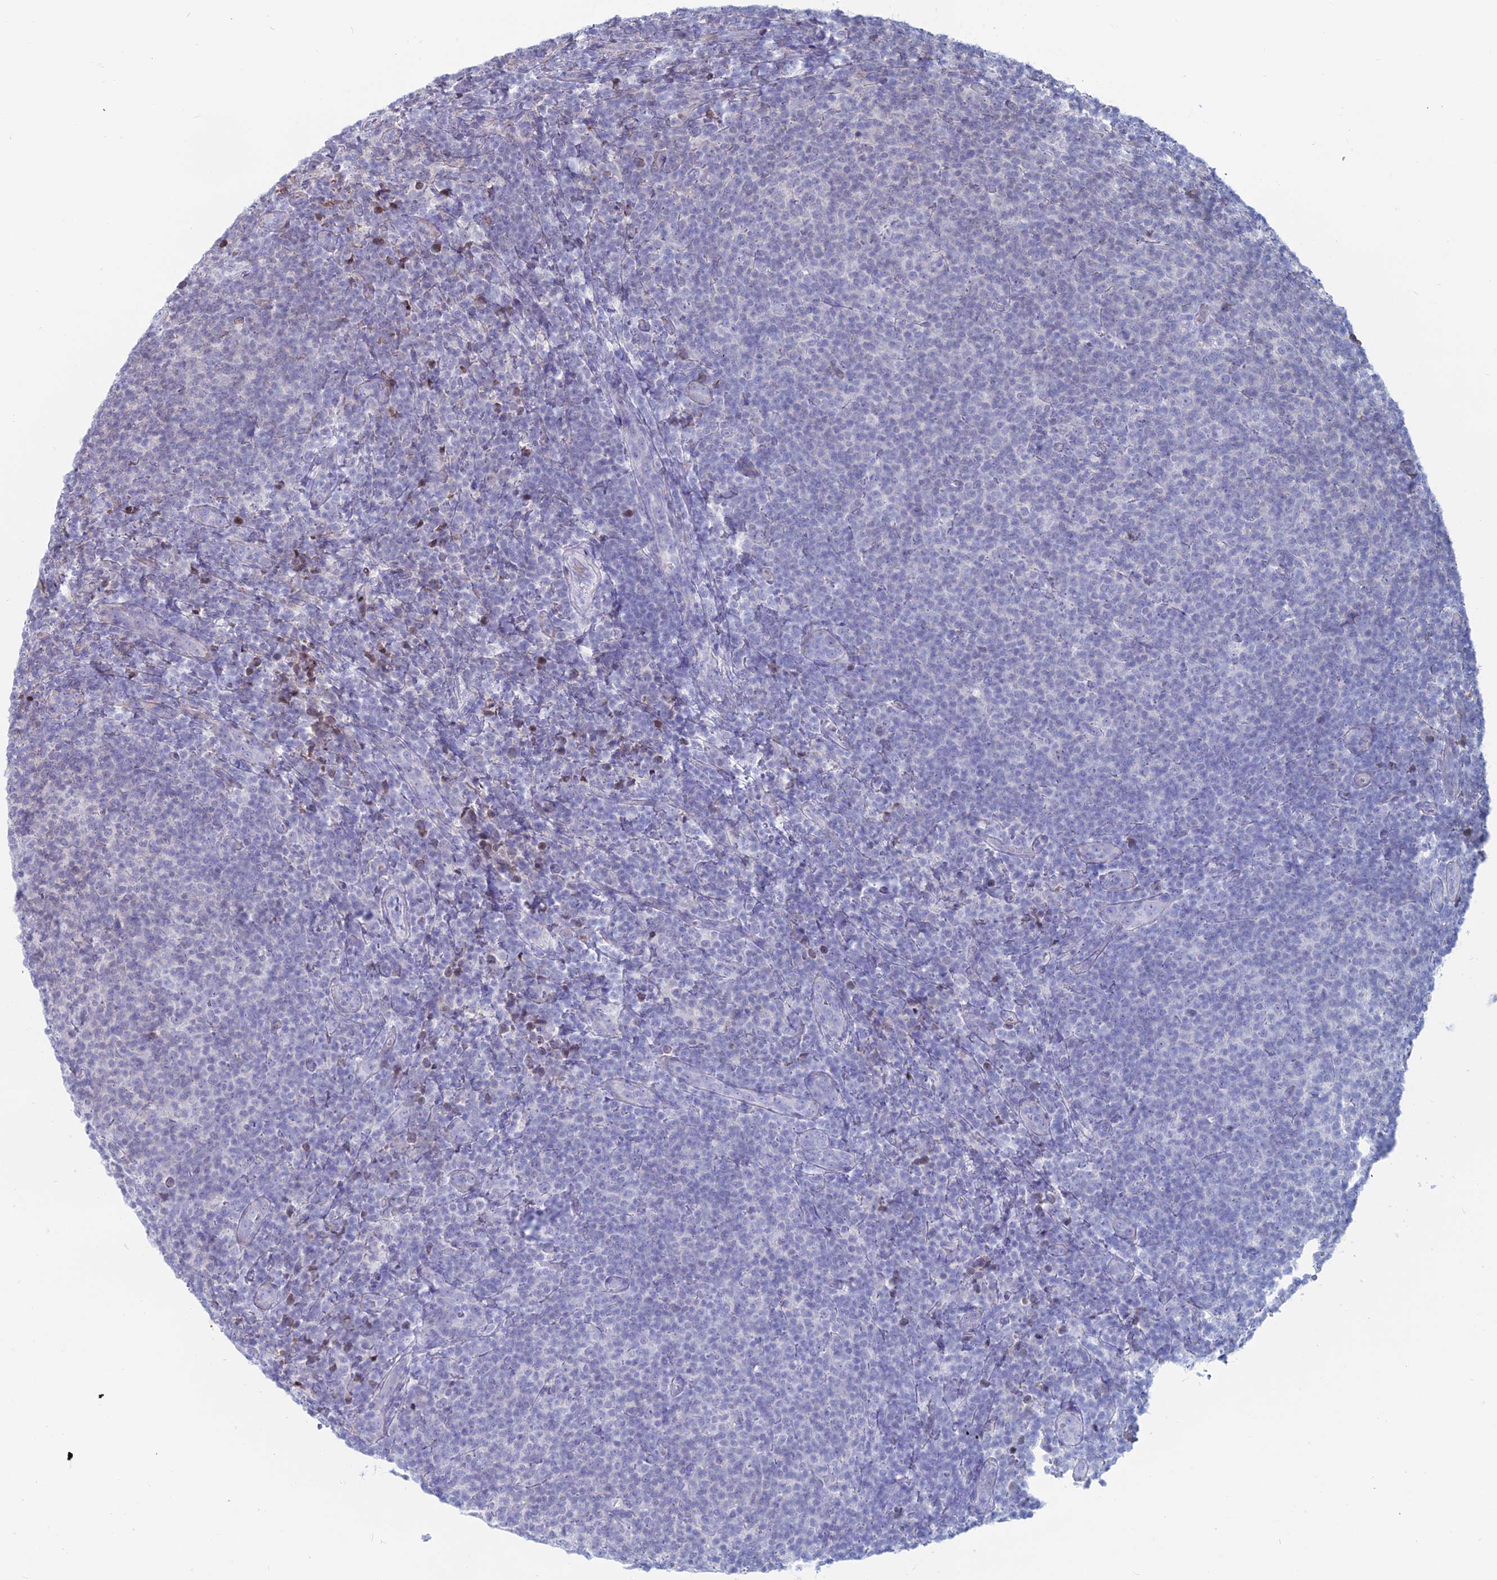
{"staining": {"intensity": "negative", "quantity": "none", "location": "none"}, "tissue": "lymphoma", "cell_type": "Tumor cells", "image_type": "cancer", "snomed": [{"axis": "morphology", "description": "Malignant lymphoma, non-Hodgkin's type, Low grade"}, {"axis": "topography", "description": "Lymph node"}], "caption": "This is a photomicrograph of immunohistochemistry (IHC) staining of low-grade malignant lymphoma, non-Hodgkin's type, which shows no staining in tumor cells.", "gene": "CERS6", "patient": {"sex": "male", "age": 66}}